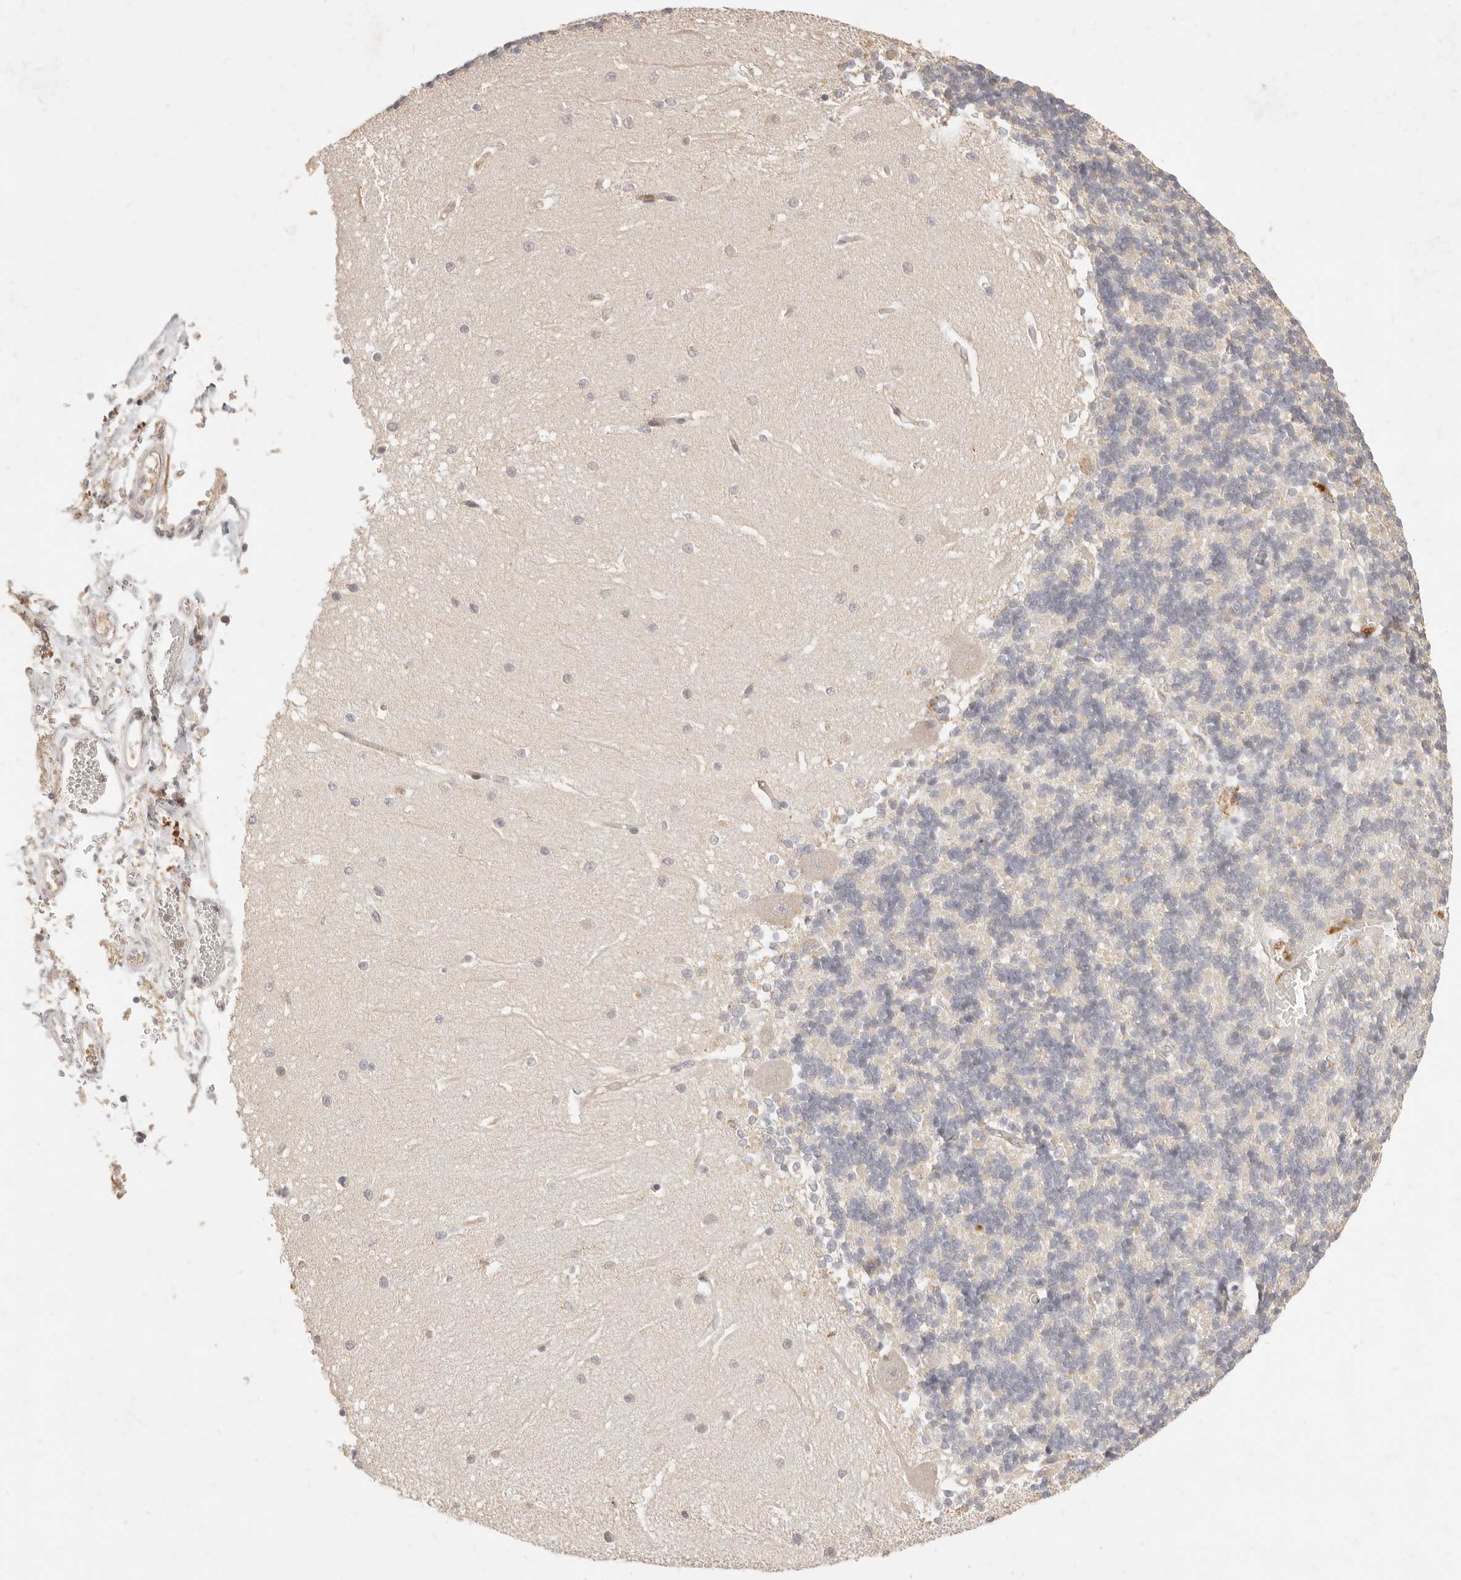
{"staining": {"intensity": "weak", "quantity": "25%-75%", "location": "cytoplasmic/membranous"}, "tissue": "cerebellum", "cell_type": "Cells in granular layer", "image_type": "normal", "snomed": [{"axis": "morphology", "description": "Normal tissue, NOS"}, {"axis": "topography", "description": "Cerebellum"}], "caption": "This photomicrograph displays immunohistochemistry (IHC) staining of normal human cerebellum, with low weak cytoplasmic/membranous positivity in about 25%-75% of cells in granular layer.", "gene": "TMTC2", "patient": {"sex": "male", "age": 37}}